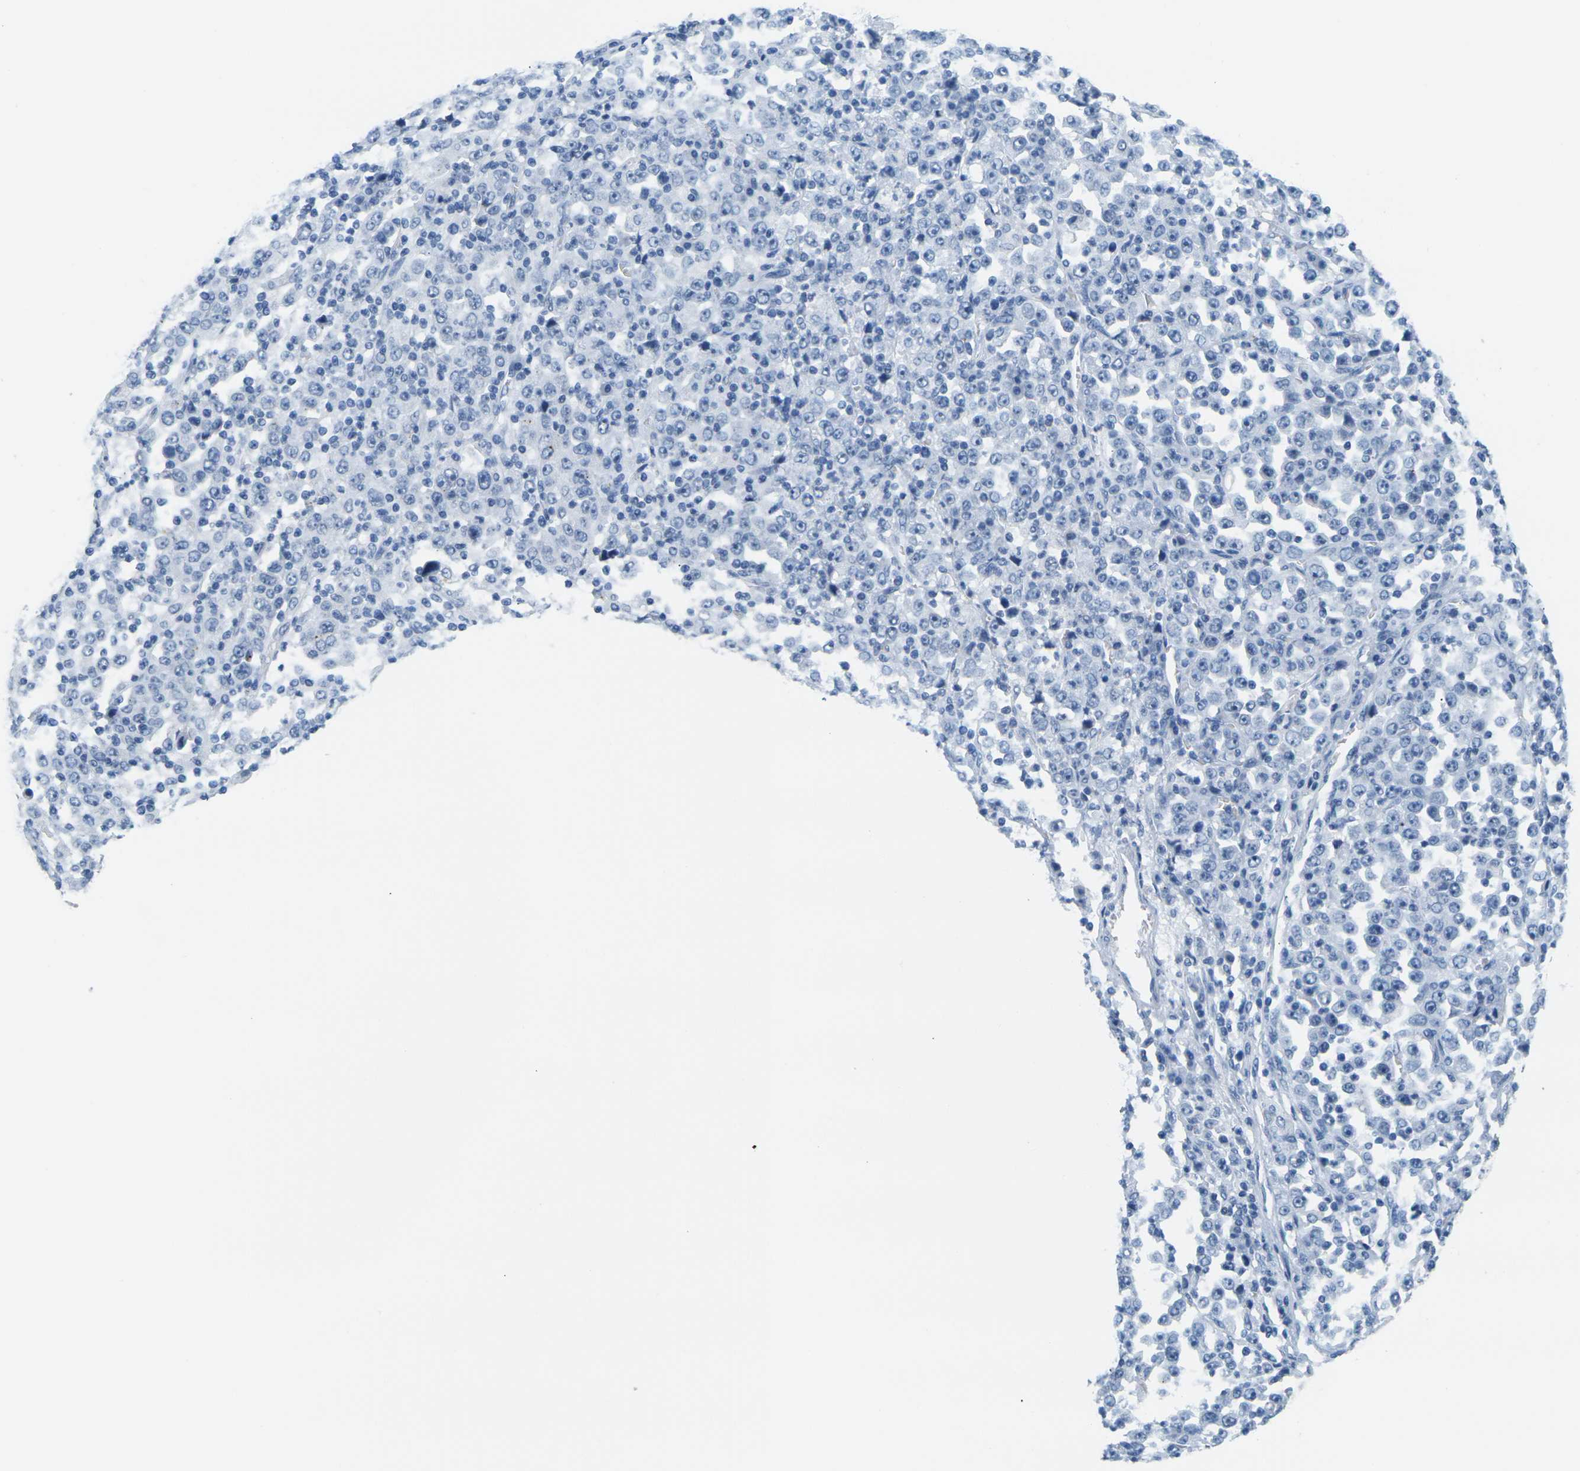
{"staining": {"intensity": "negative", "quantity": "none", "location": "none"}, "tissue": "stomach cancer", "cell_type": "Tumor cells", "image_type": "cancer", "snomed": [{"axis": "morphology", "description": "Normal tissue, NOS"}, {"axis": "morphology", "description": "Adenocarcinoma, NOS"}, {"axis": "topography", "description": "Stomach, upper"}, {"axis": "topography", "description": "Stomach"}], "caption": "Tumor cells are negative for protein expression in human stomach adenocarcinoma.", "gene": "CTAG1A", "patient": {"sex": "male", "age": 59}}